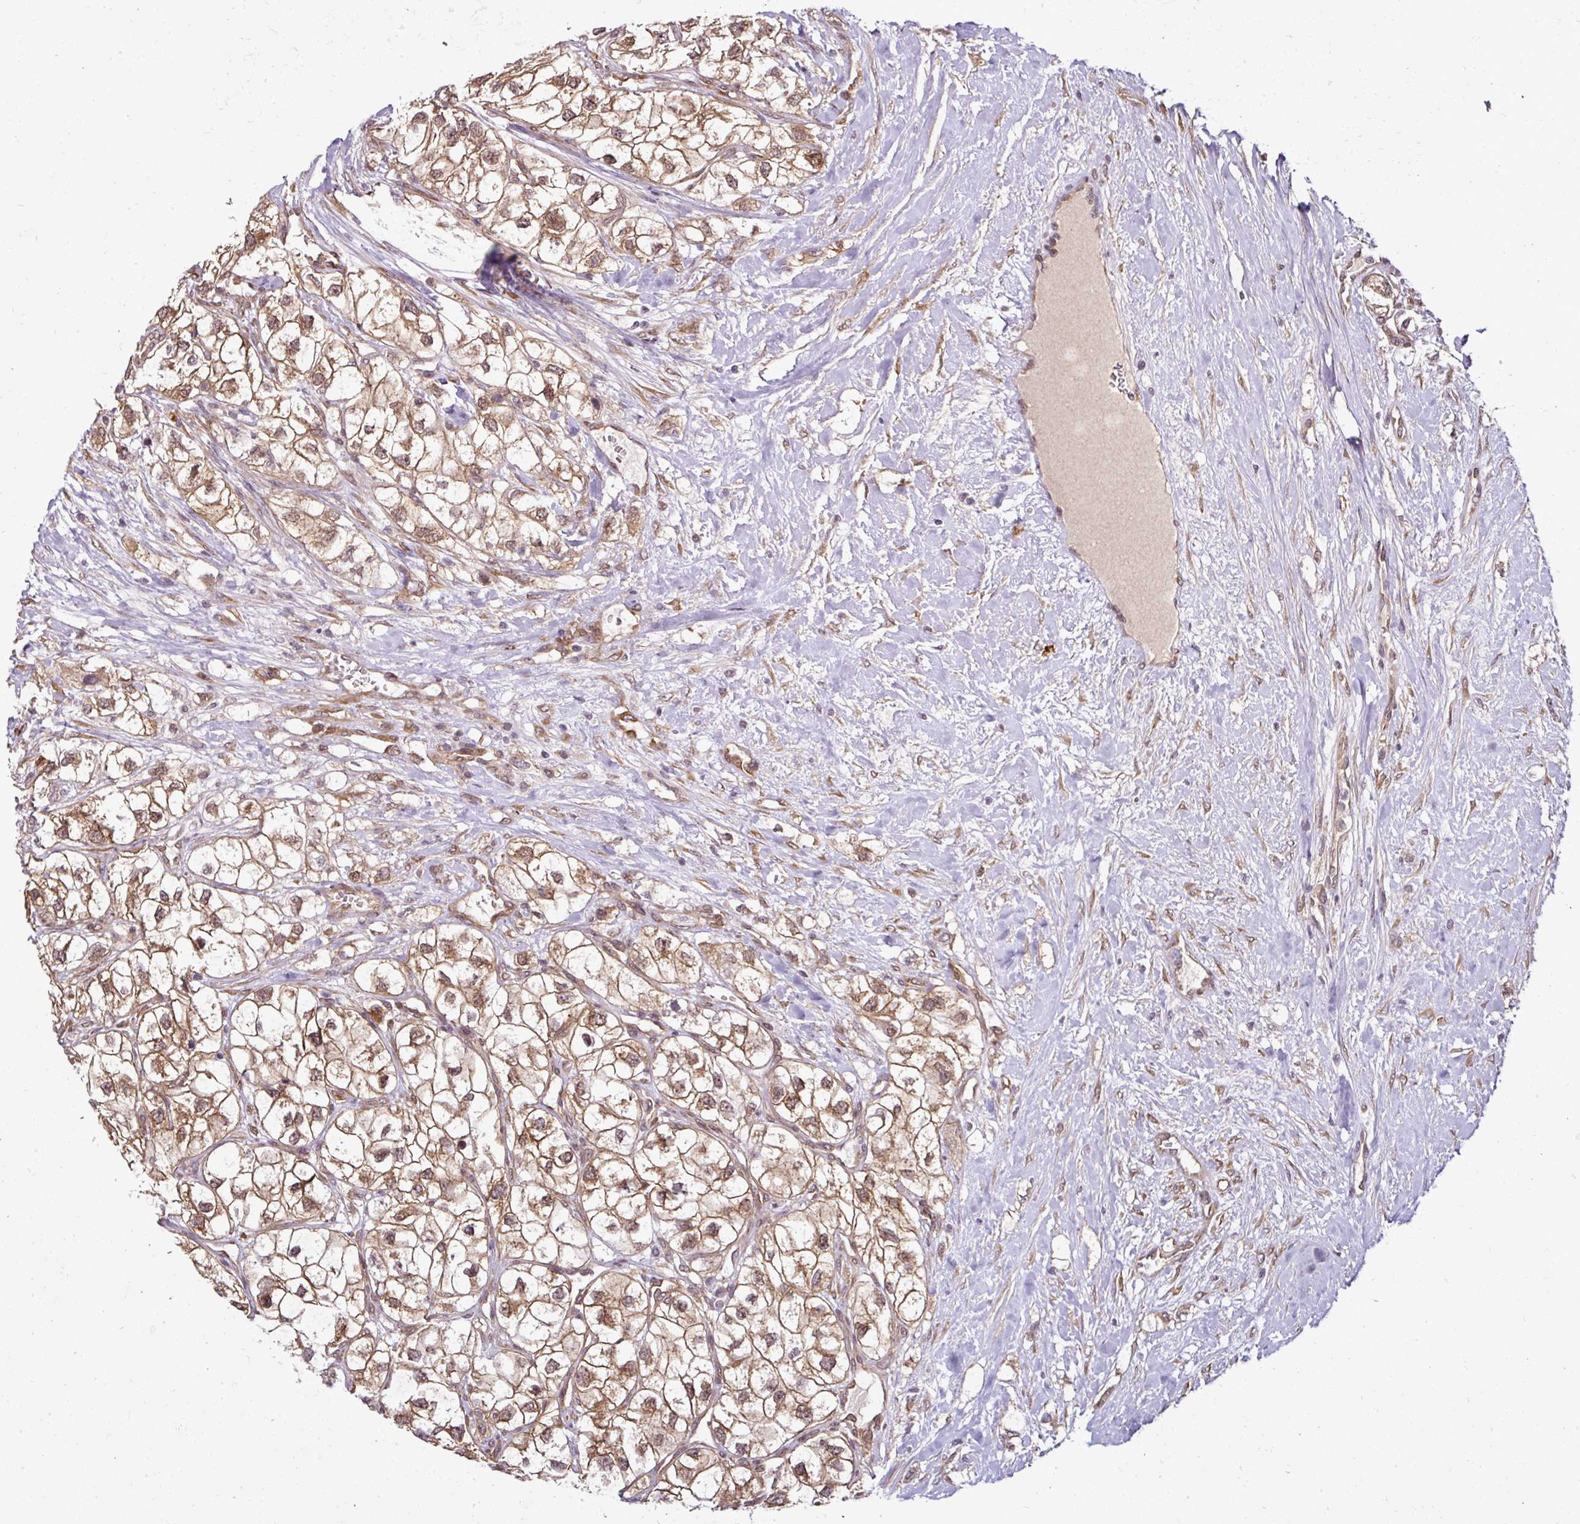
{"staining": {"intensity": "moderate", "quantity": ">75%", "location": "cytoplasmic/membranous,nuclear"}, "tissue": "renal cancer", "cell_type": "Tumor cells", "image_type": "cancer", "snomed": [{"axis": "morphology", "description": "Adenocarcinoma, NOS"}, {"axis": "topography", "description": "Kidney"}], "caption": "Protein staining shows moderate cytoplasmic/membranous and nuclear expression in approximately >75% of tumor cells in adenocarcinoma (renal). (Stains: DAB (3,3'-diaminobenzidine) in brown, nuclei in blue, Microscopy: brightfield microscopy at high magnification).", "gene": "RBM4B", "patient": {"sex": "male", "age": 59}}